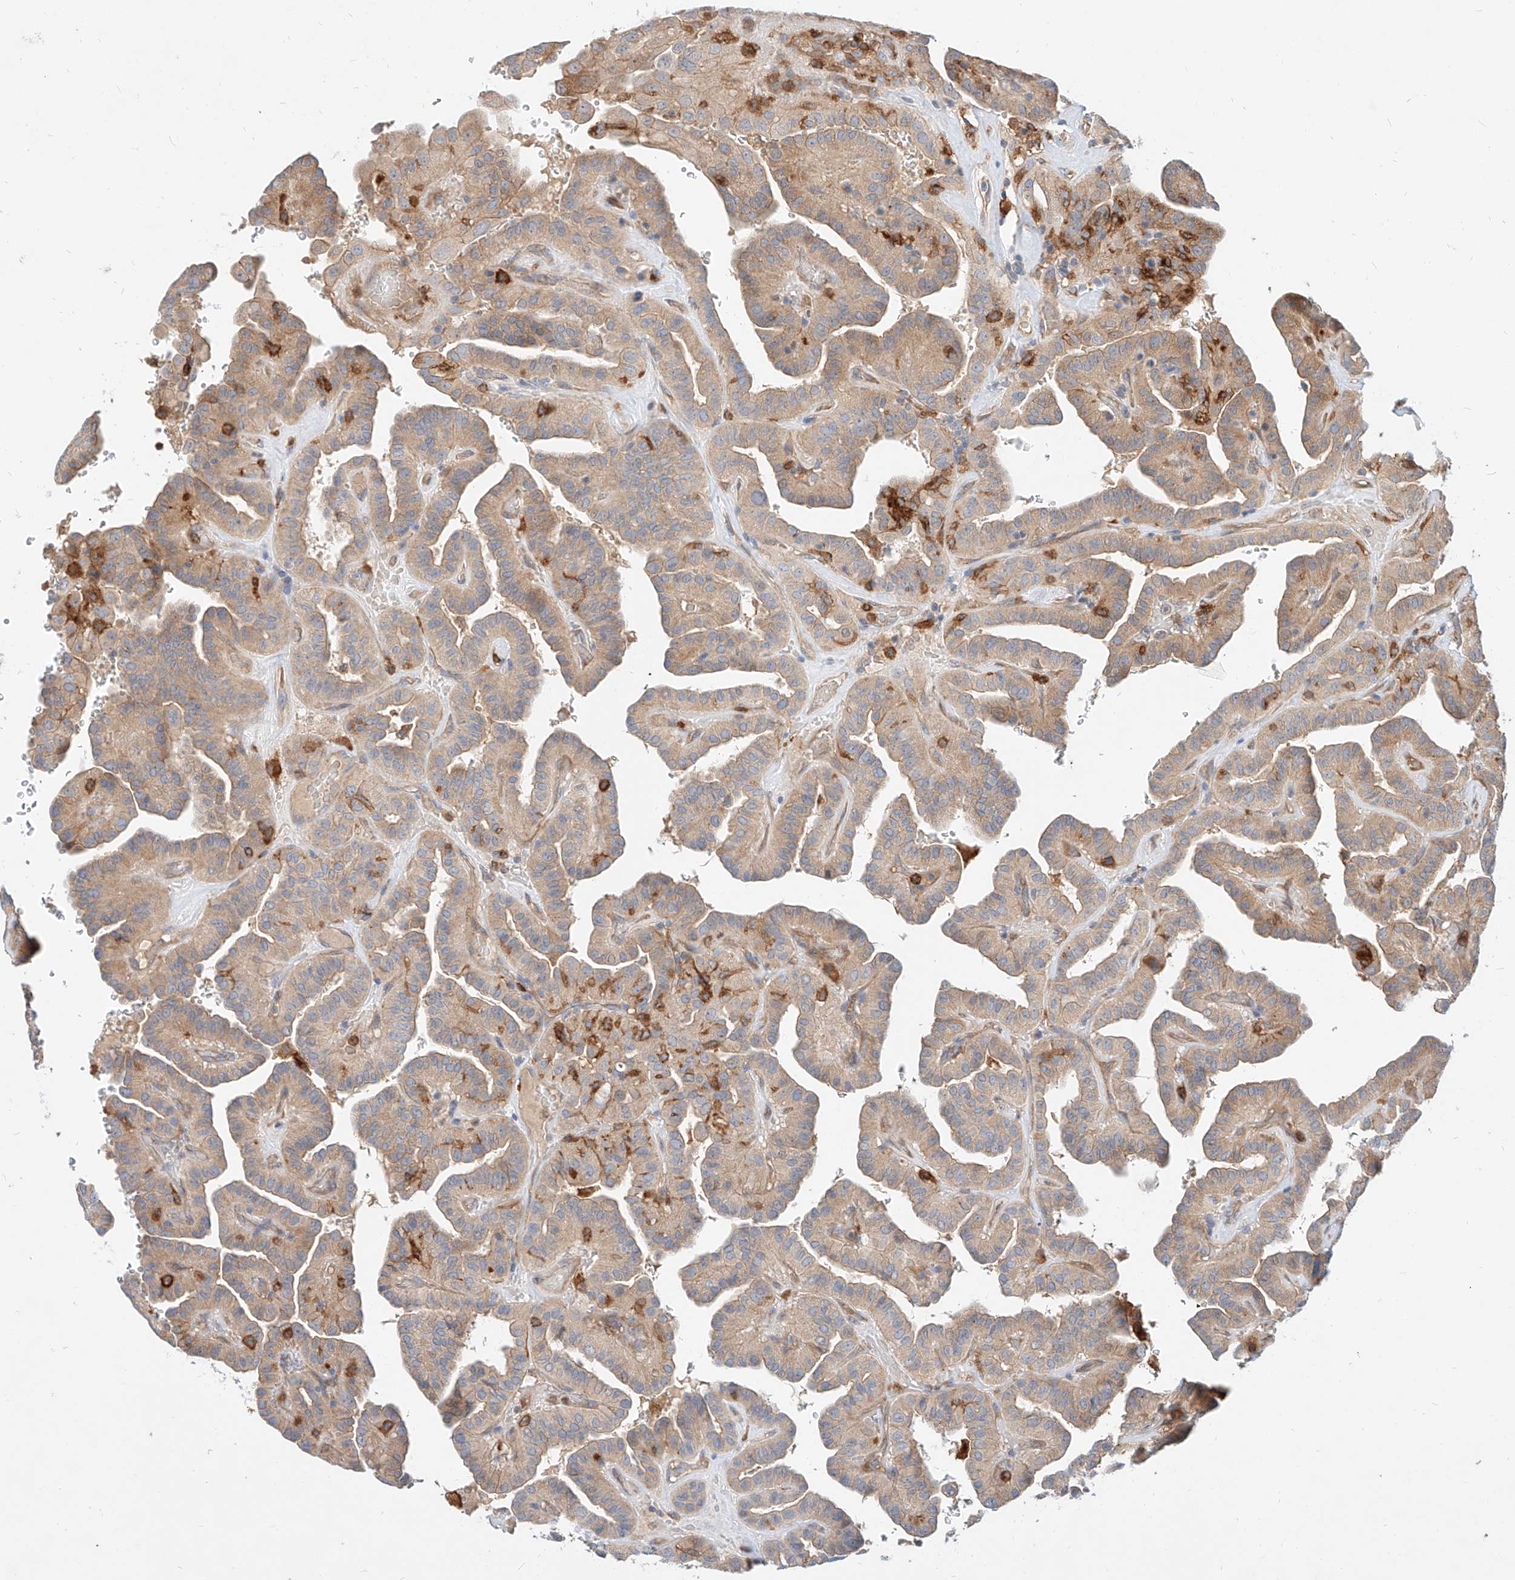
{"staining": {"intensity": "weak", "quantity": ">75%", "location": "cytoplasmic/membranous"}, "tissue": "thyroid cancer", "cell_type": "Tumor cells", "image_type": "cancer", "snomed": [{"axis": "morphology", "description": "Papillary adenocarcinoma, NOS"}, {"axis": "topography", "description": "Thyroid gland"}], "caption": "Immunohistochemical staining of human papillary adenocarcinoma (thyroid) reveals weak cytoplasmic/membranous protein staining in about >75% of tumor cells.", "gene": "NFAM1", "patient": {"sex": "male", "age": 77}}